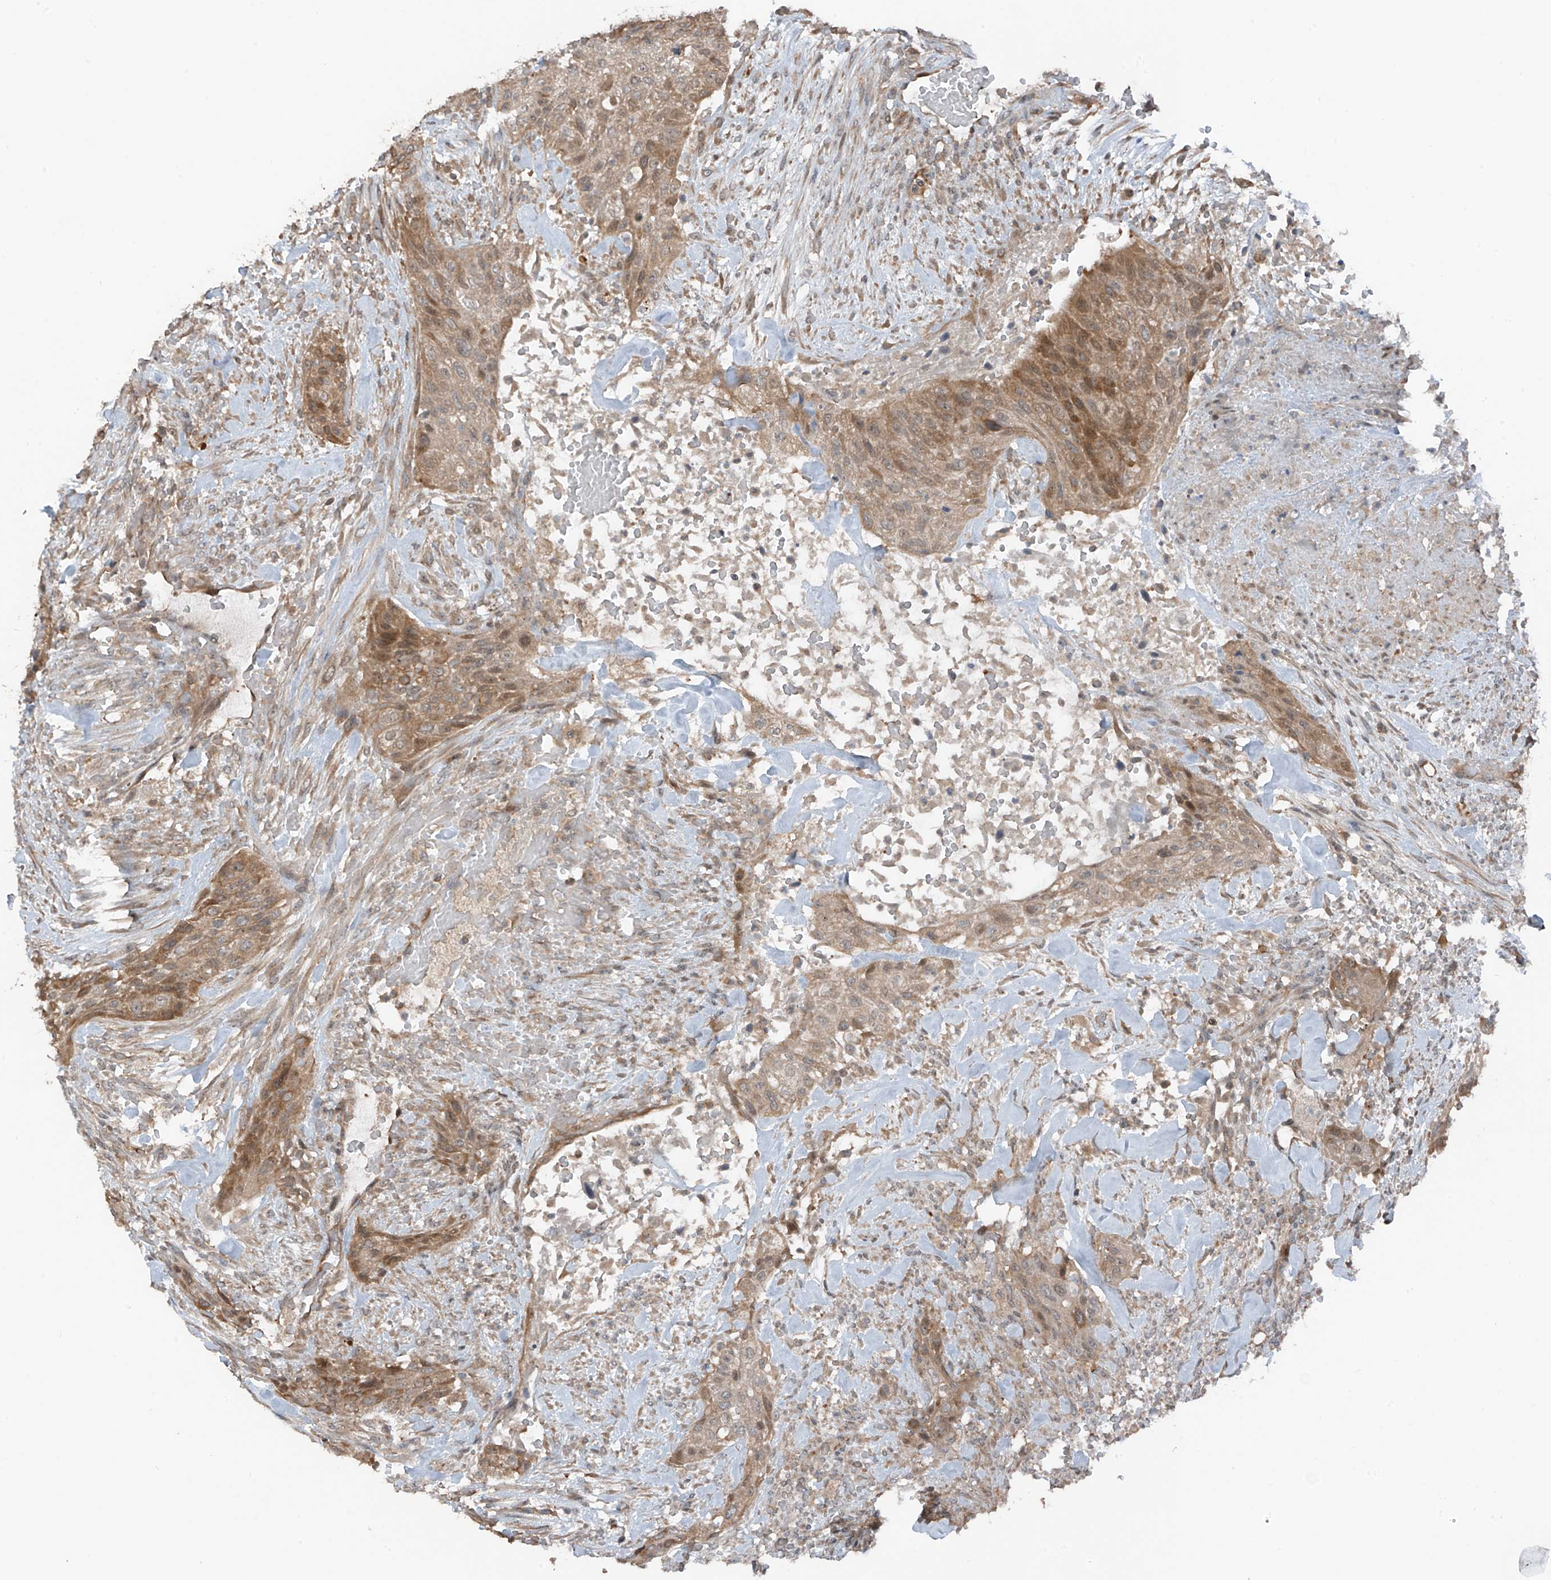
{"staining": {"intensity": "moderate", "quantity": ">75%", "location": "cytoplasmic/membranous"}, "tissue": "urothelial cancer", "cell_type": "Tumor cells", "image_type": "cancer", "snomed": [{"axis": "morphology", "description": "Urothelial carcinoma, High grade"}, {"axis": "topography", "description": "Urinary bladder"}], "caption": "Immunohistochemistry staining of urothelial cancer, which displays medium levels of moderate cytoplasmic/membranous staining in about >75% of tumor cells indicating moderate cytoplasmic/membranous protein staining. The staining was performed using DAB (brown) for protein detection and nuclei were counterstained in hematoxylin (blue).", "gene": "TXNDC9", "patient": {"sex": "male", "age": 35}}